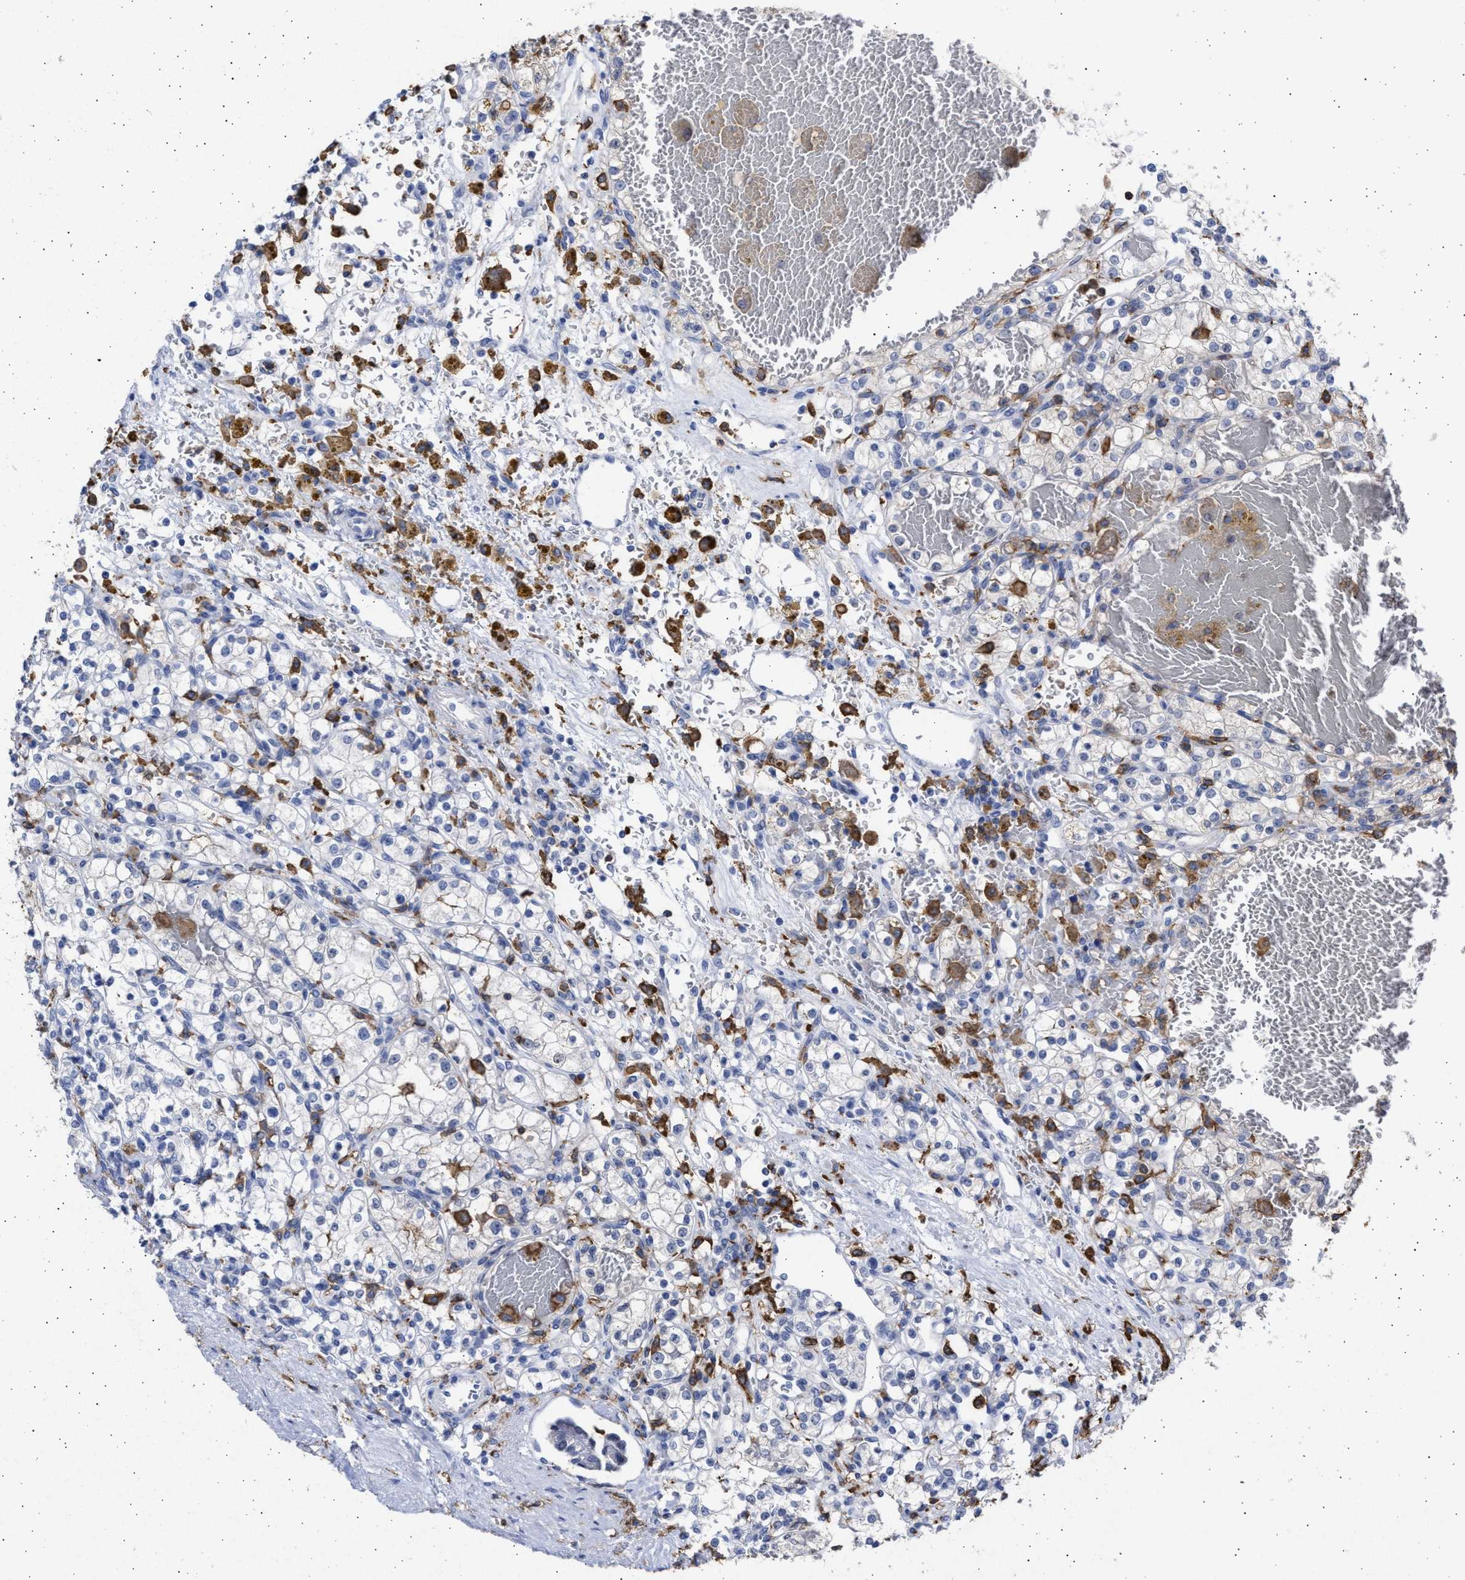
{"staining": {"intensity": "negative", "quantity": "none", "location": "none"}, "tissue": "renal cancer", "cell_type": "Tumor cells", "image_type": "cancer", "snomed": [{"axis": "morphology", "description": "Normal tissue, NOS"}, {"axis": "morphology", "description": "Adenocarcinoma, NOS"}, {"axis": "topography", "description": "Kidney"}], "caption": "Immunohistochemistry image of neoplastic tissue: renal cancer stained with DAB exhibits no significant protein expression in tumor cells.", "gene": "FCER1A", "patient": {"sex": "female", "age": 55}}